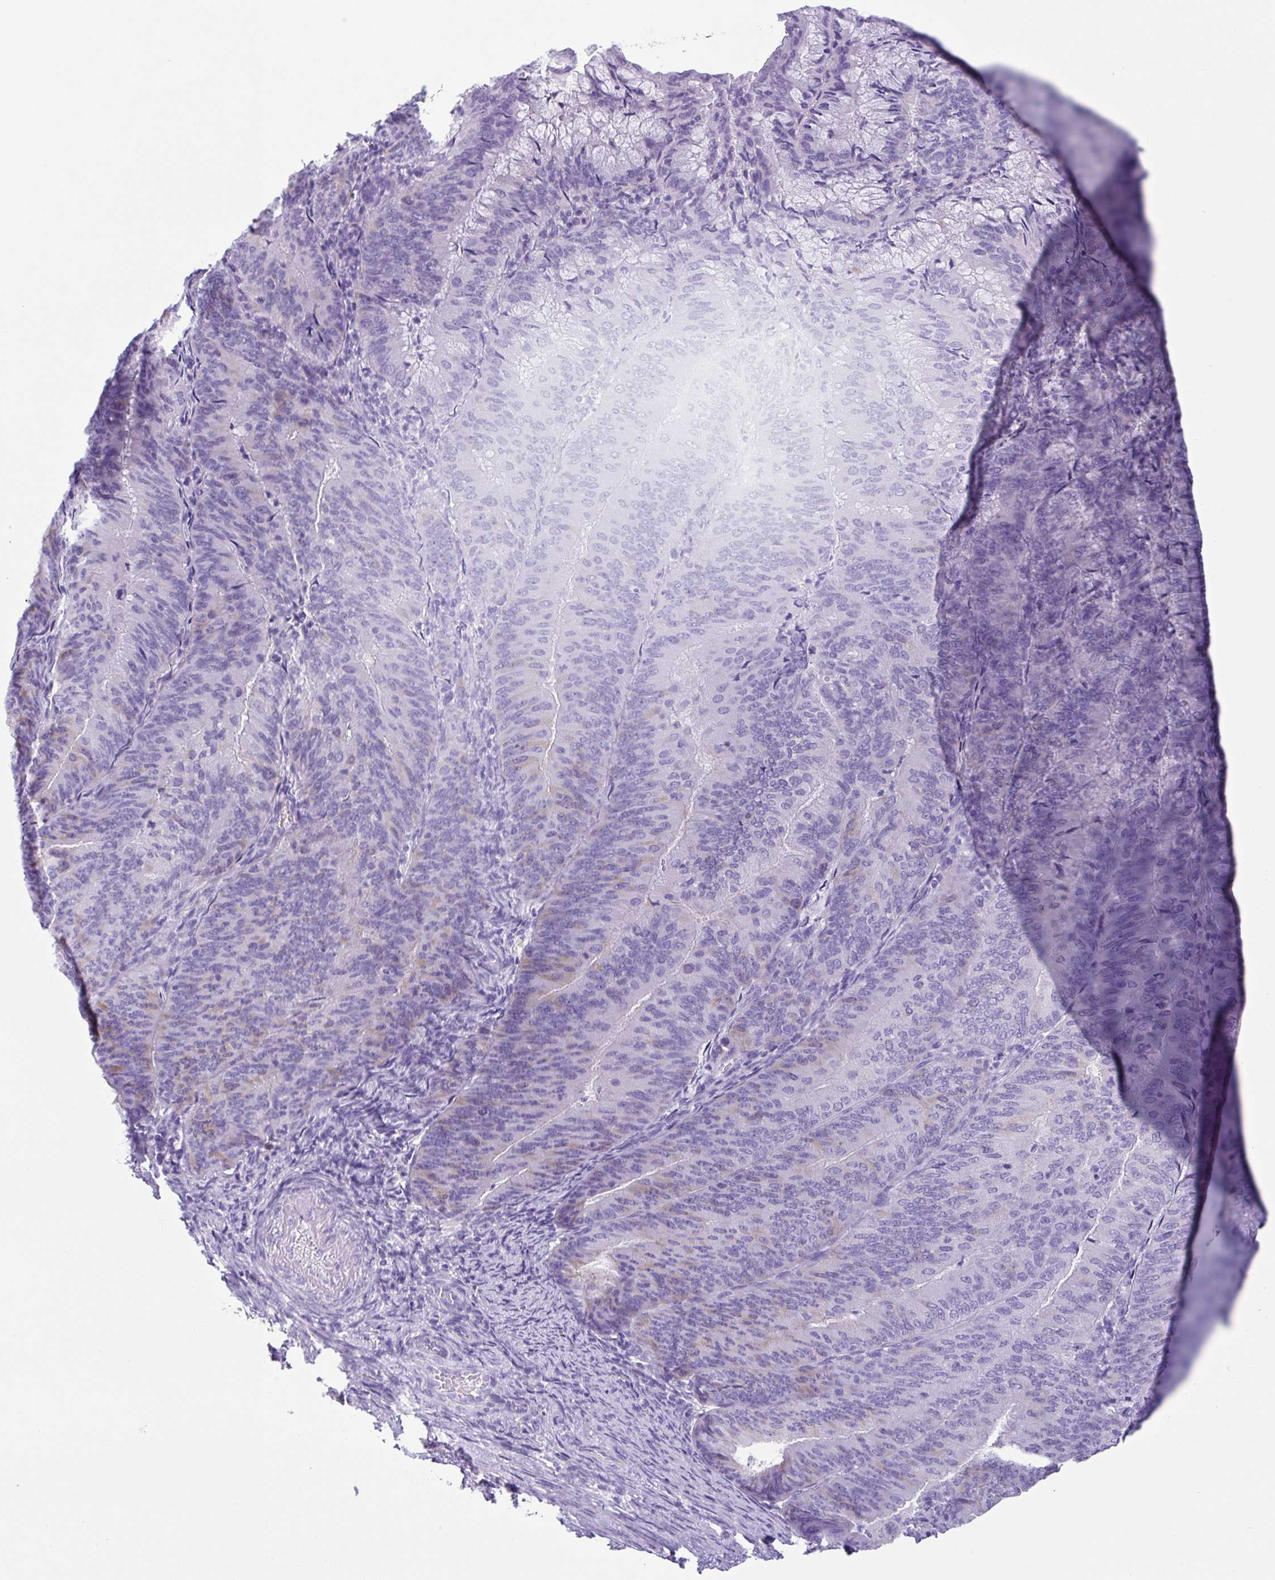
{"staining": {"intensity": "negative", "quantity": "none", "location": "none"}, "tissue": "endometrial cancer", "cell_type": "Tumor cells", "image_type": "cancer", "snomed": [{"axis": "morphology", "description": "Adenocarcinoma, NOS"}, {"axis": "topography", "description": "Endometrium"}], "caption": "Immunohistochemistry (IHC) histopathology image of neoplastic tissue: human endometrial cancer stained with DAB reveals no significant protein staining in tumor cells.", "gene": "RRM2", "patient": {"sex": "female", "age": 57}}